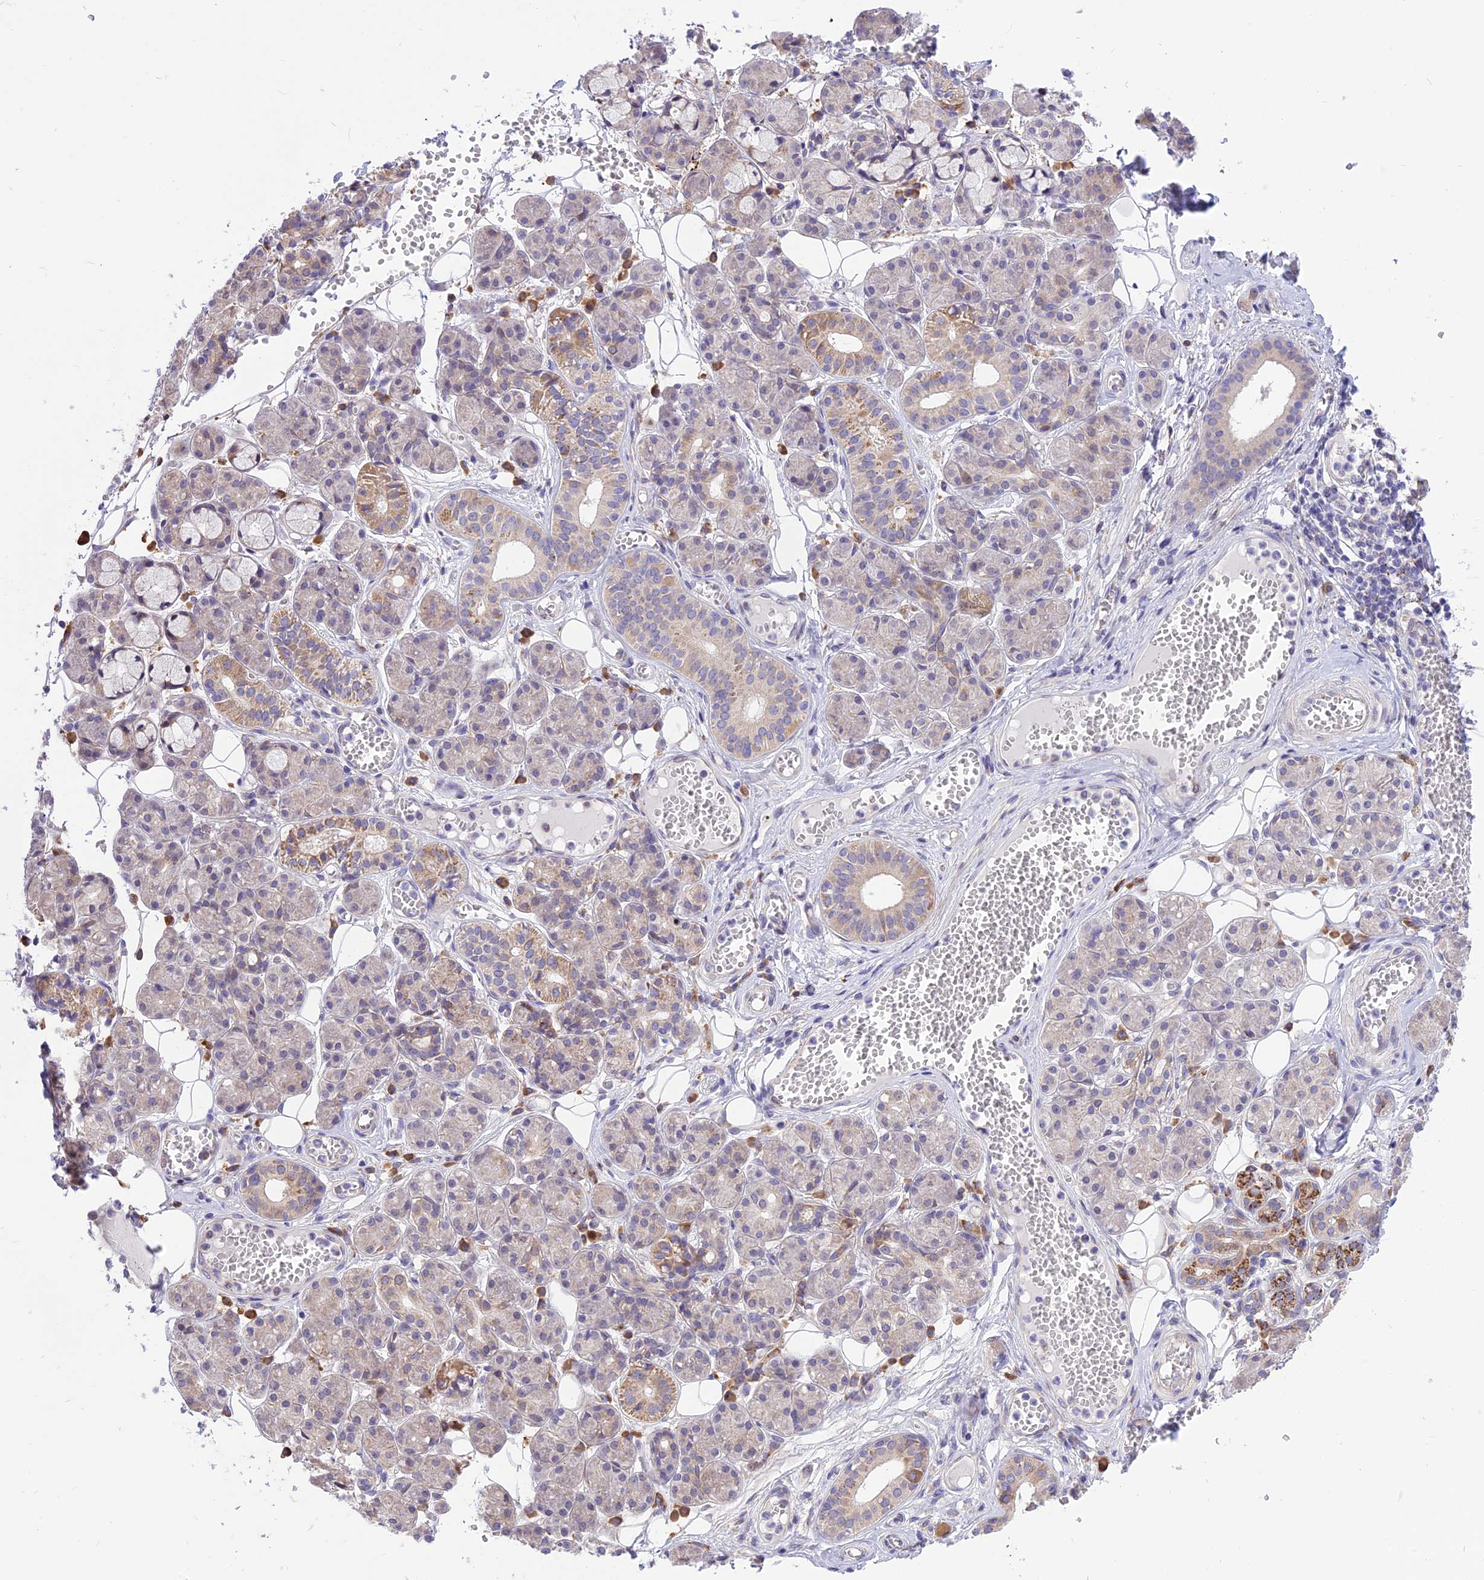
{"staining": {"intensity": "moderate", "quantity": "<25%", "location": "cytoplasmic/membranous"}, "tissue": "salivary gland", "cell_type": "Glandular cells", "image_type": "normal", "snomed": [{"axis": "morphology", "description": "Normal tissue, NOS"}, {"axis": "topography", "description": "Salivary gland"}], "caption": "Moderate cytoplasmic/membranous protein staining is appreciated in approximately <25% of glandular cells in salivary gland.", "gene": "ARMCX6", "patient": {"sex": "male", "age": 63}}